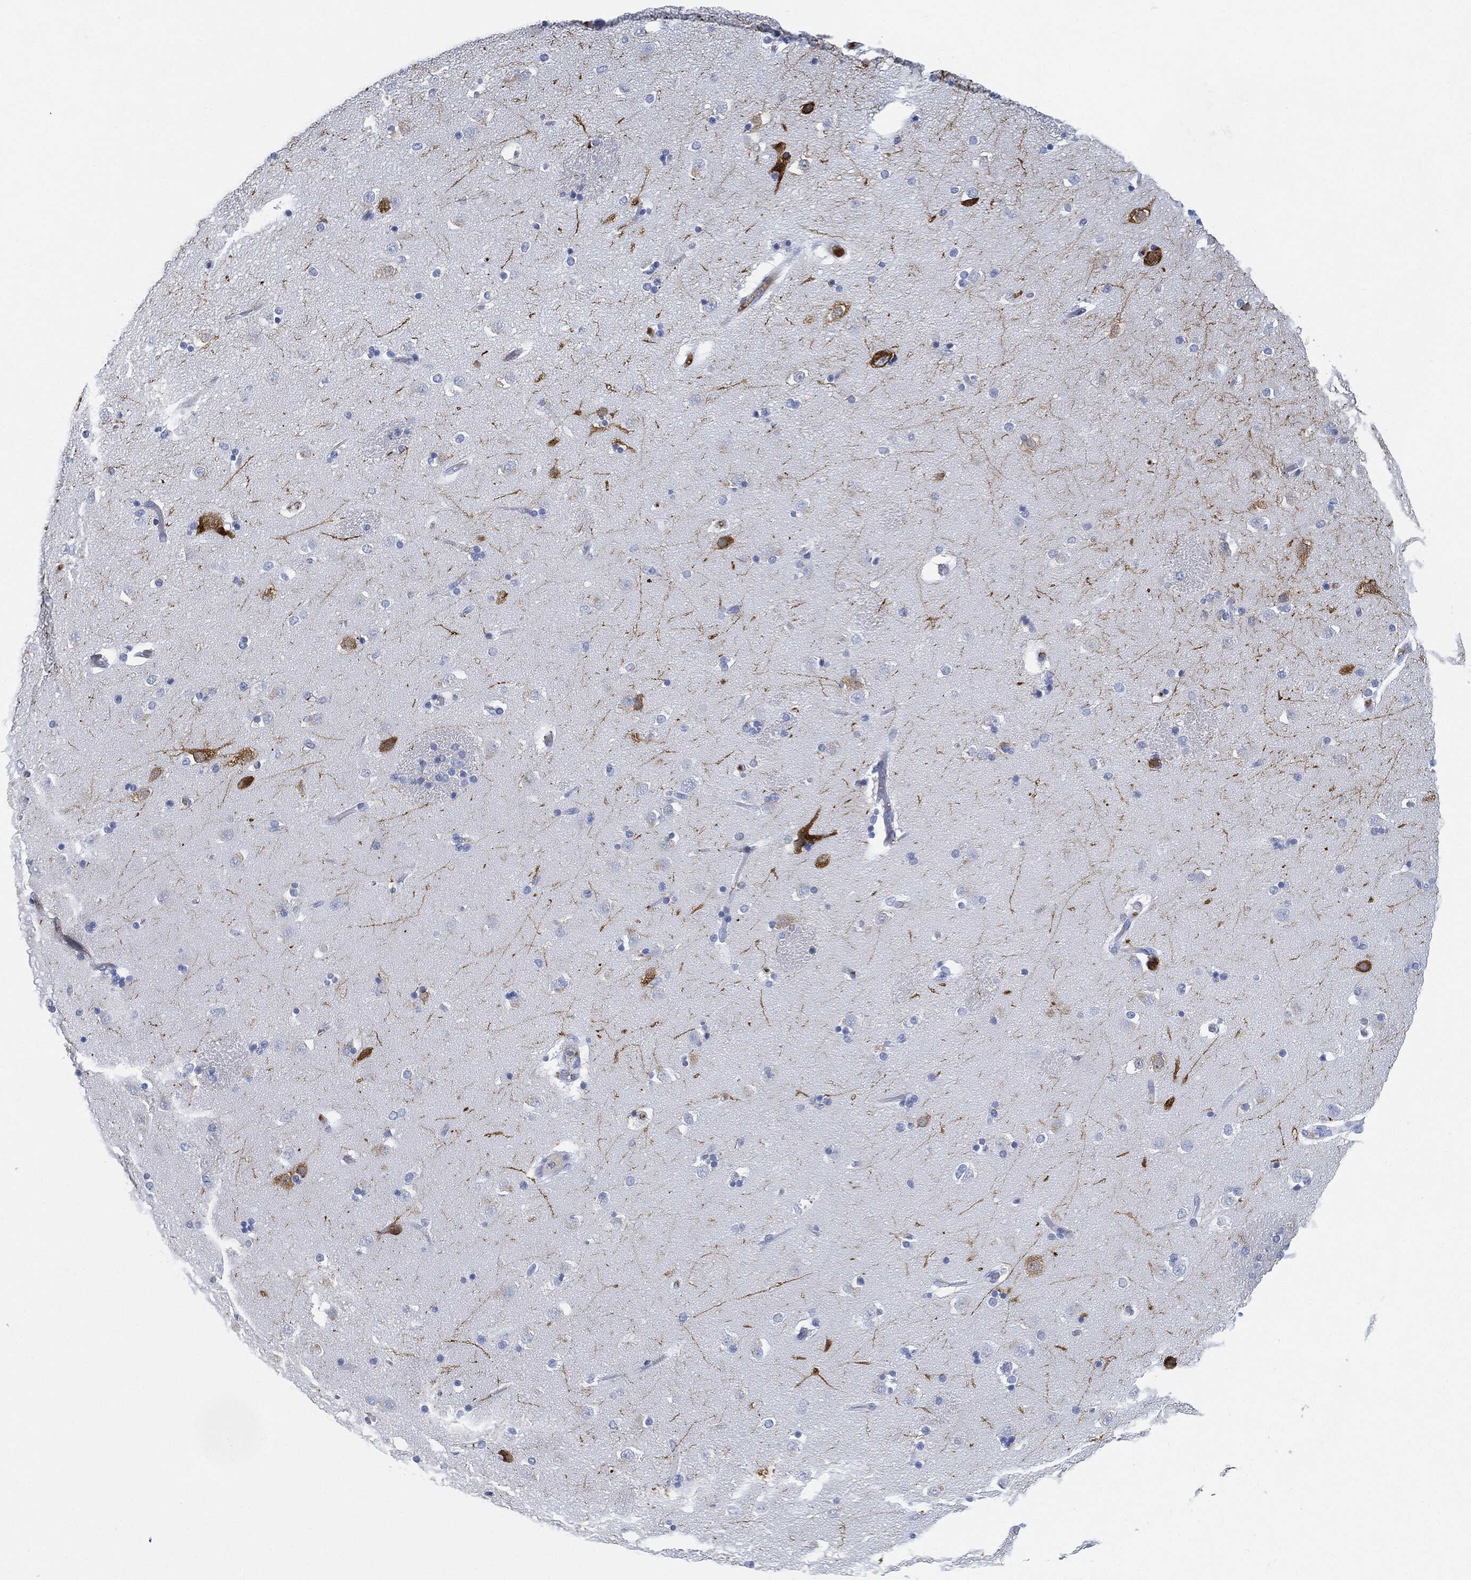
{"staining": {"intensity": "negative", "quantity": "none", "location": "none"}, "tissue": "caudate", "cell_type": "Glial cells", "image_type": "normal", "snomed": [{"axis": "morphology", "description": "Normal tissue, NOS"}, {"axis": "topography", "description": "Lateral ventricle wall"}], "caption": "IHC micrograph of unremarkable caudate stained for a protein (brown), which exhibits no expression in glial cells.", "gene": "IGLV6", "patient": {"sex": "male", "age": 51}}